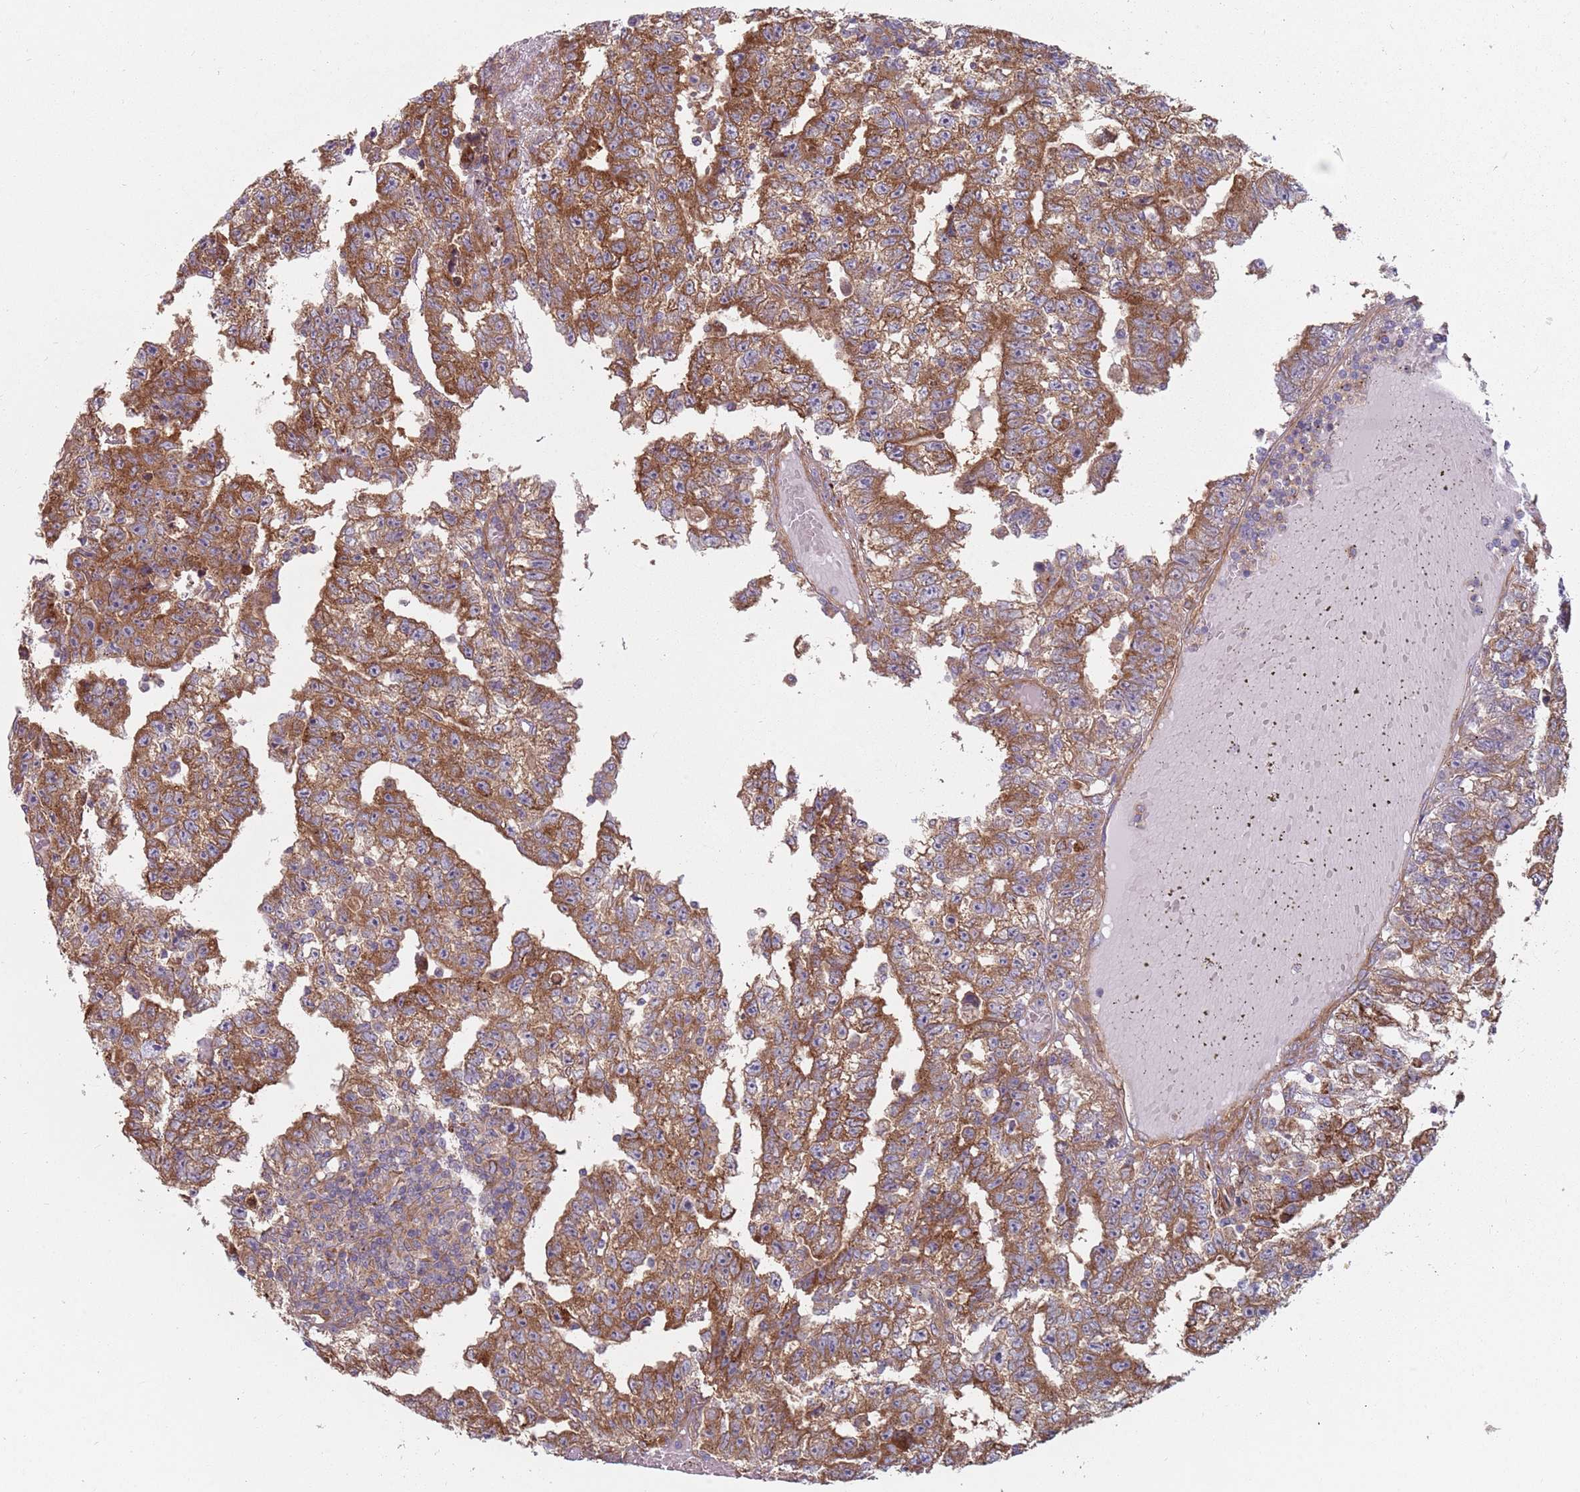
{"staining": {"intensity": "moderate", "quantity": ">75%", "location": "cytoplasmic/membranous"}, "tissue": "testis cancer", "cell_type": "Tumor cells", "image_type": "cancer", "snomed": [{"axis": "morphology", "description": "Carcinoma, Embryonal, NOS"}, {"axis": "topography", "description": "Testis"}], "caption": "There is medium levels of moderate cytoplasmic/membranous staining in tumor cells of testis embryonal carcinoma, as demonstrated by immunohistochemical staining (brown color).", "gene": "SPDL1", "patient": {"sex": "male", "age": 25}}